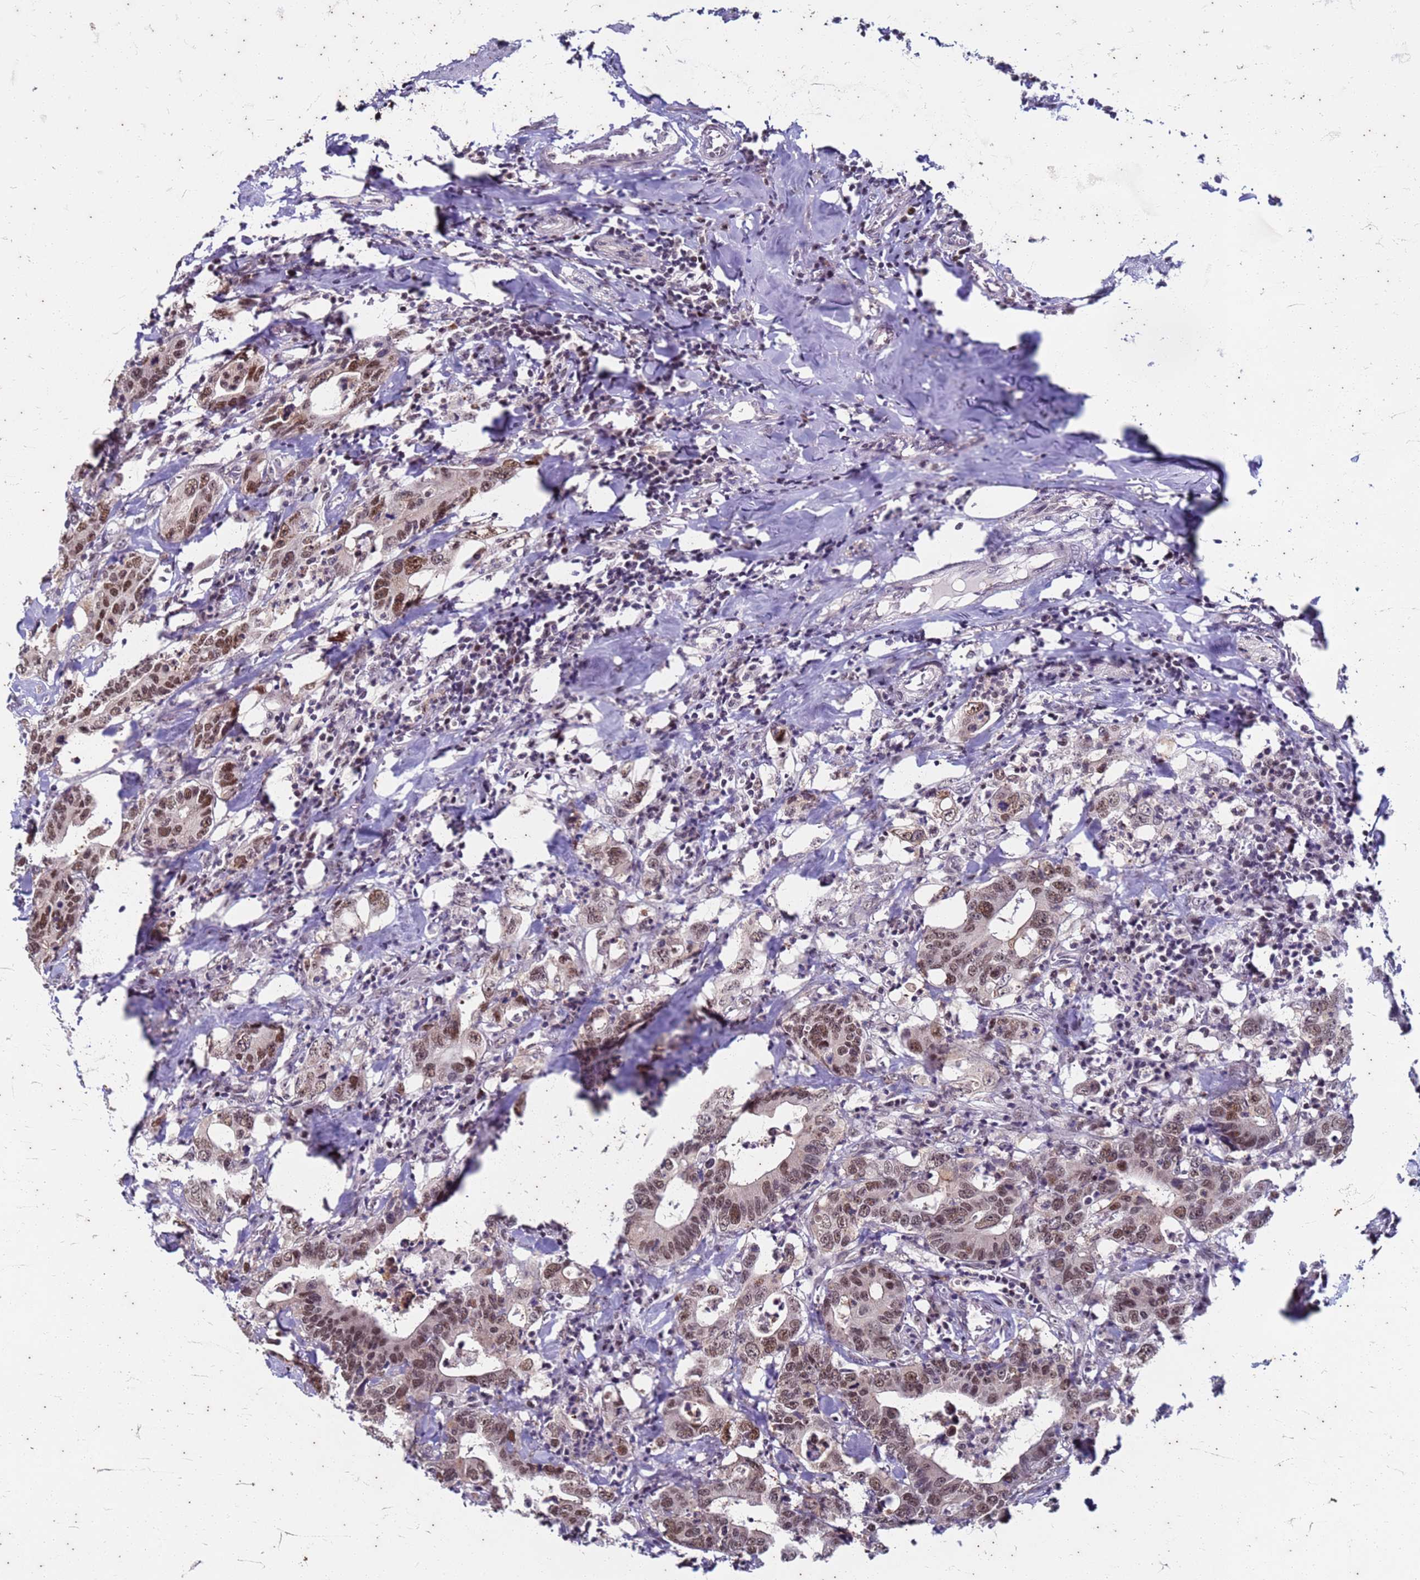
{"staining": {"intensity": "moderate", "quantity": ">75%", "location": "nuclear"}, "tissue": "colorectal cancer", "cell_type": "Tumor cells", "image_type": "cancer", "snomed": [{"axis": "morphology", "description": "Adenocarcinoma, NOS"}, {"axis": "topography", "description": "Colon"}], "caption": "IHC staining of colorectal adenocarcinoma, which displays medium levels of moderate nuclear expression in approximately >75% of tumor cells indicating moderate nuclear protein positivity. The staining was performed using DAB (3,3'-diaminobenzidine) (brown) for protein detection and nuclei were counterstained in hematoxylin (blue).", "gene": "TRMT6", "patient": {"sex": "female", "age": 75}}